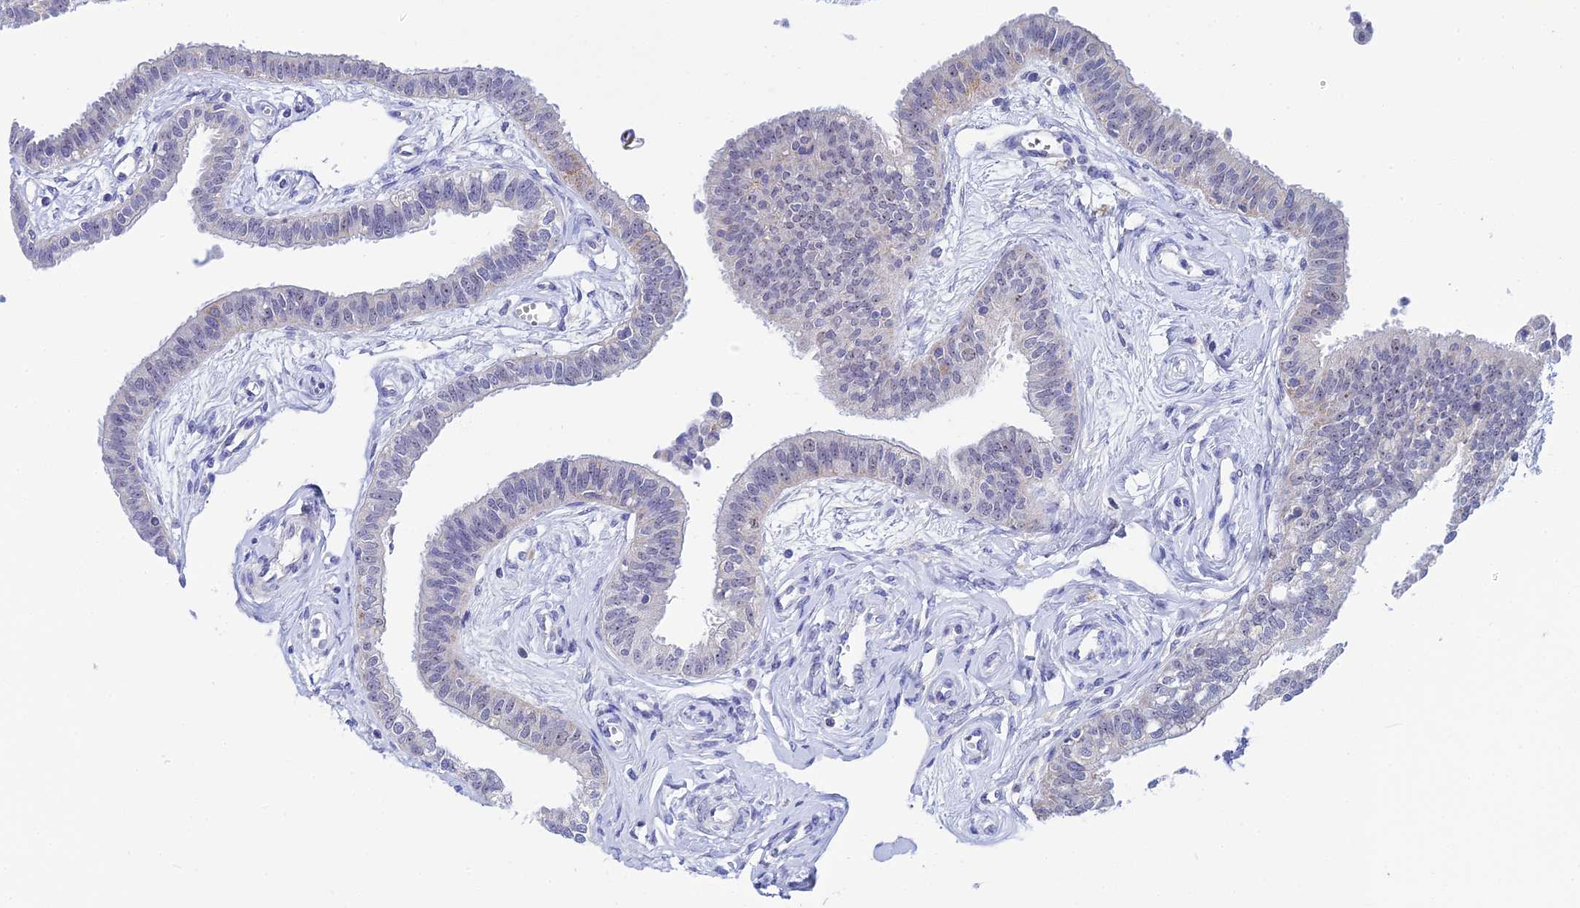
{"staining": {"intensity": "moderate", "quantity": "25%-75%", "location": "nuclear"}, "tissue": "fallopian tube", "cell_type": "Glandular cells", "image_type": "normal", "snomed": [{"axis": "morphology", "description": "Normal tissue, NOS"}, {"axis": "morphology", "description": "Carcinoma, NOS"}, {"axis": "topography", "description": "Fallopian tube"}, {"axis": "topography", "description": "Ovary"}], "caption": "The immunohistochemical stain highlights moderate nuclear positivity in glandular cells of normal fallopian tube. (DAB (3,3'-diaminobenzidine) IHC with brightfield microscopy, high magnification).", "gene": "PLPP4", "patient": {"sex": "female", "age": 59}}